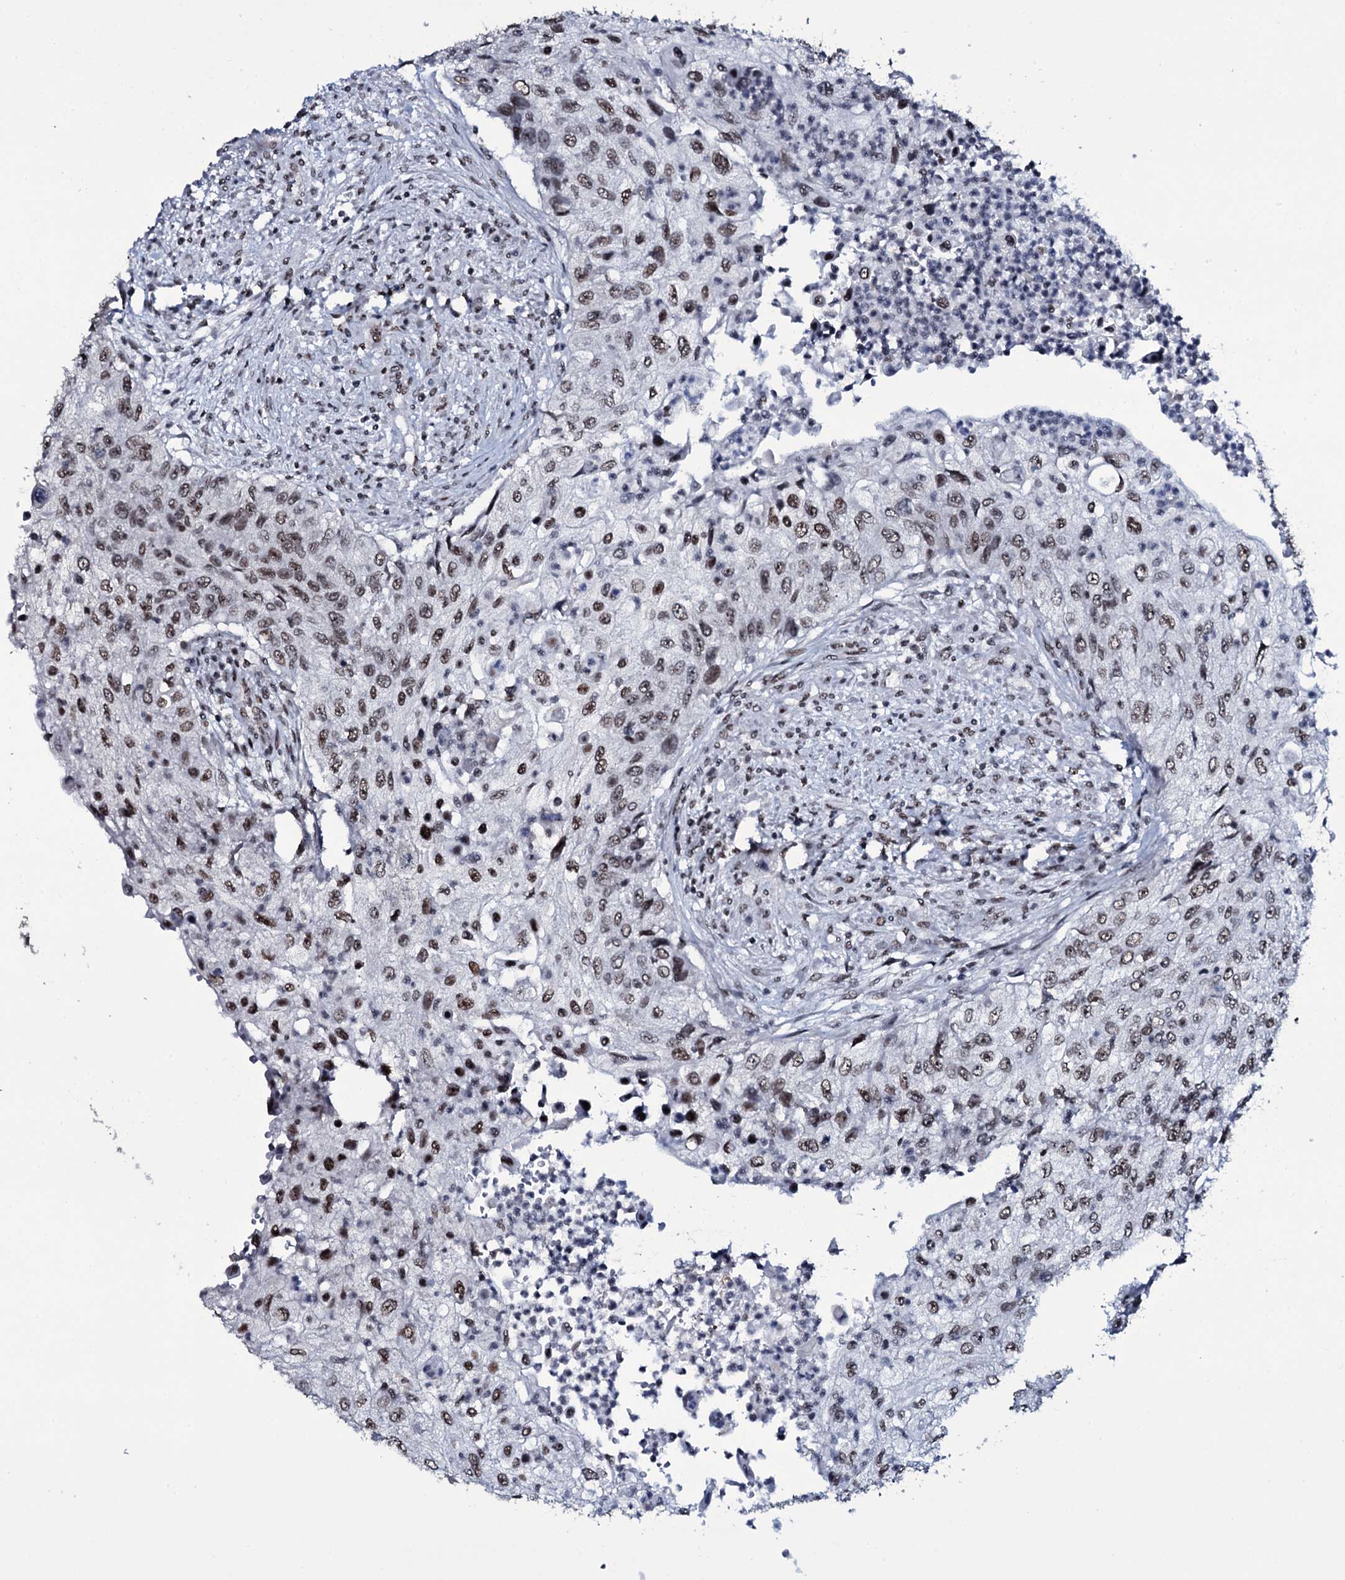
{"staining": {"intensity": "moderate", "quantity": ">75%", "location": "nuclear"}, "tissue": "urothelial cancer", "cell_type": "Tumor cells", "image_type": "cancer", "snomed": [{"axis": "morphology", "description": "Urothelial carcinoma, High grade"}, {"axis": "topography", "description": "Urinary bladder"}], "caption": "This image displays urothelial carcinoma (high-grade) stained with immunohistochemistry (IHC) to label a protein in brown. The nuclear of tumor cells show moderate positivity for the protein. Nuclei are counter-stained blue.", "gene": "ZMIZ2", "patient": {"sex": "female", "age": 60}}